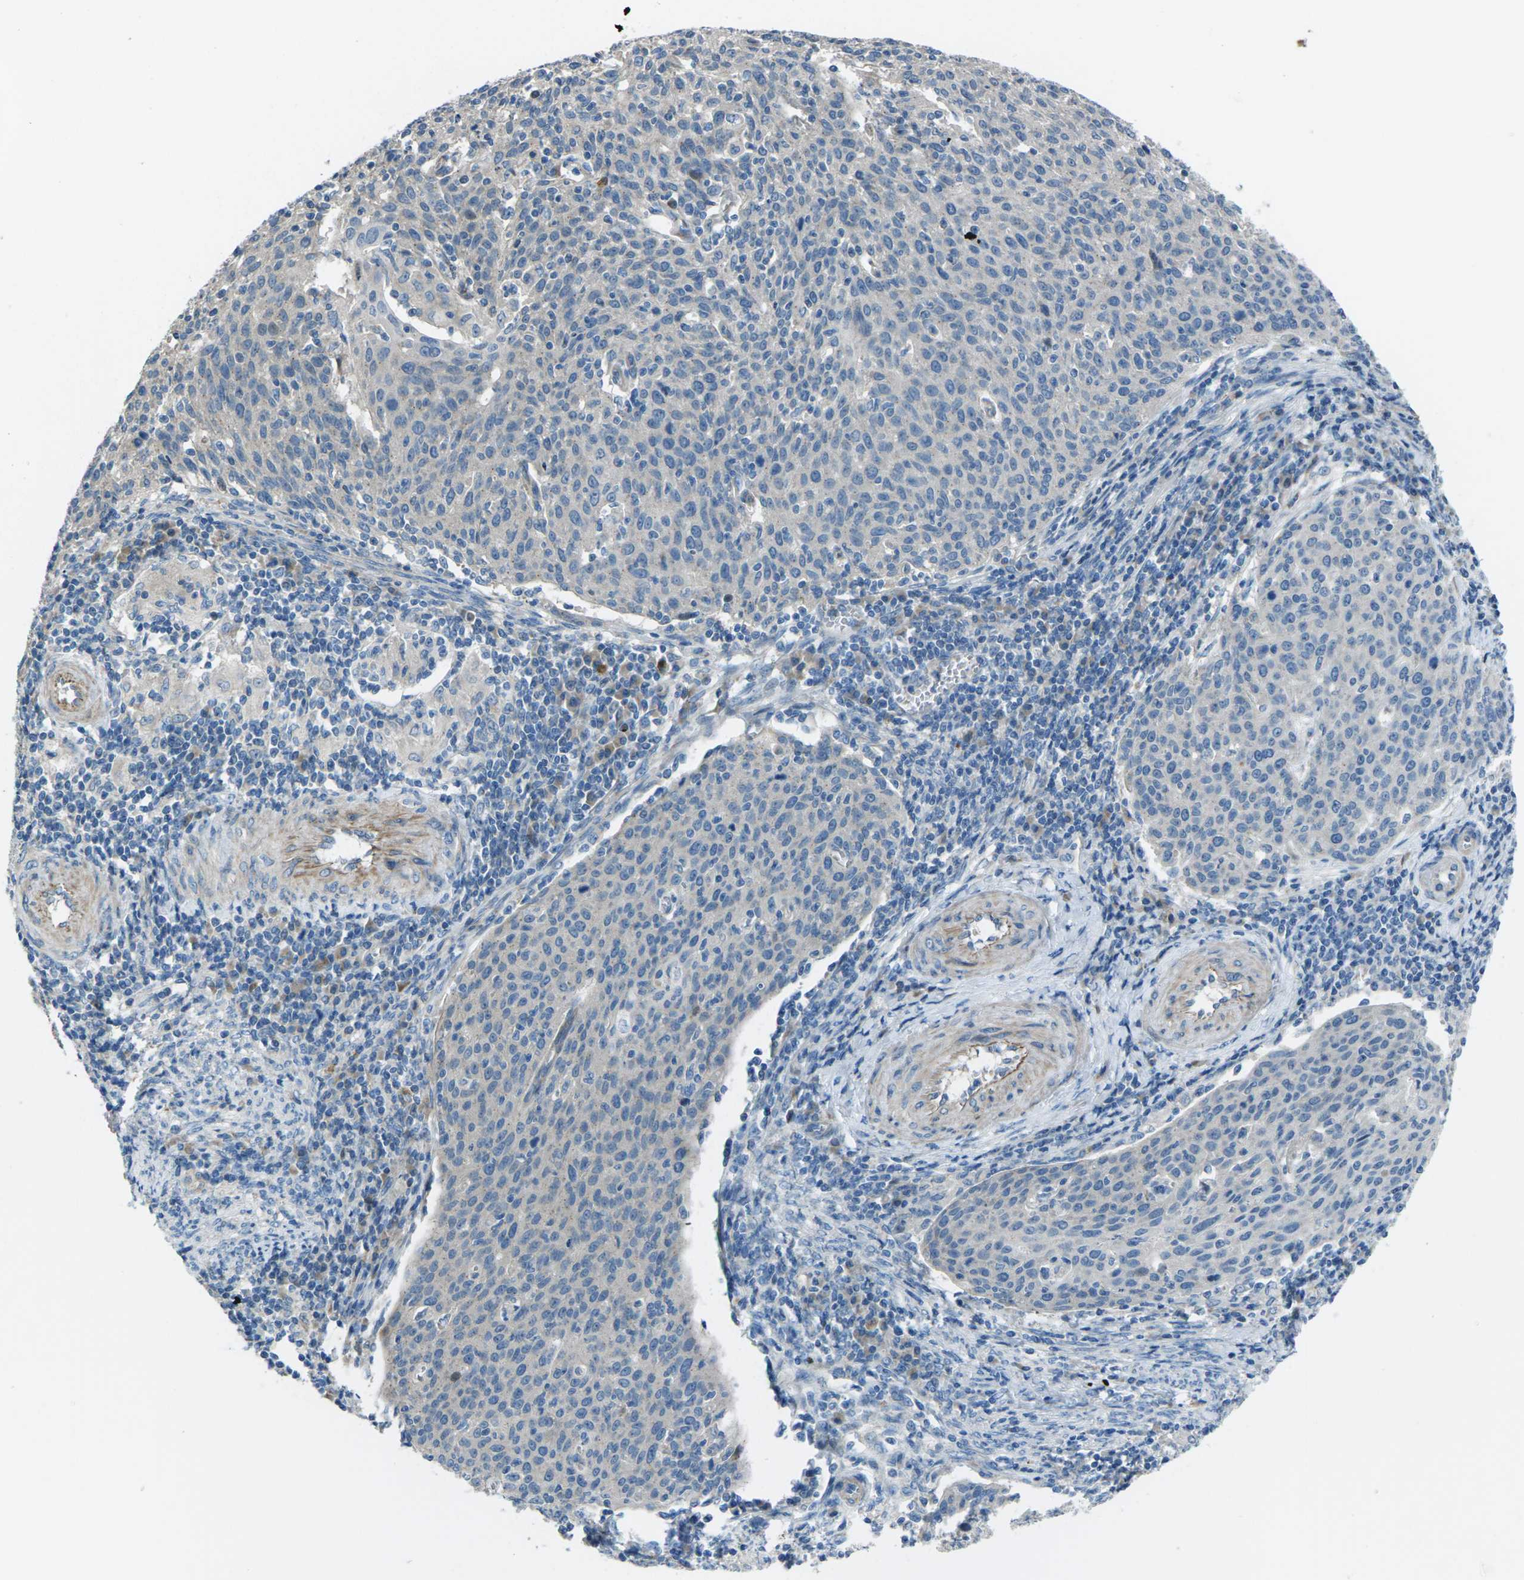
{"staining": {"intensity": "negative", "quantity": "none", "location": "none"}, "tissue": "cervical cancer", "cell_type": "Tumor cells", "image_type": "cancer", "snomed": [{"axis": "morphology", "description": "Squamous cell carcinoma, NOS"}, {"axis": "topography", "description": "Cervix"}], "caption": "Image shows no significant protein staining in tumor cells of cervical squamous cell carcinoma.", "gene": "EDNRA", "patient": {"sex": "female", "age": 38}}